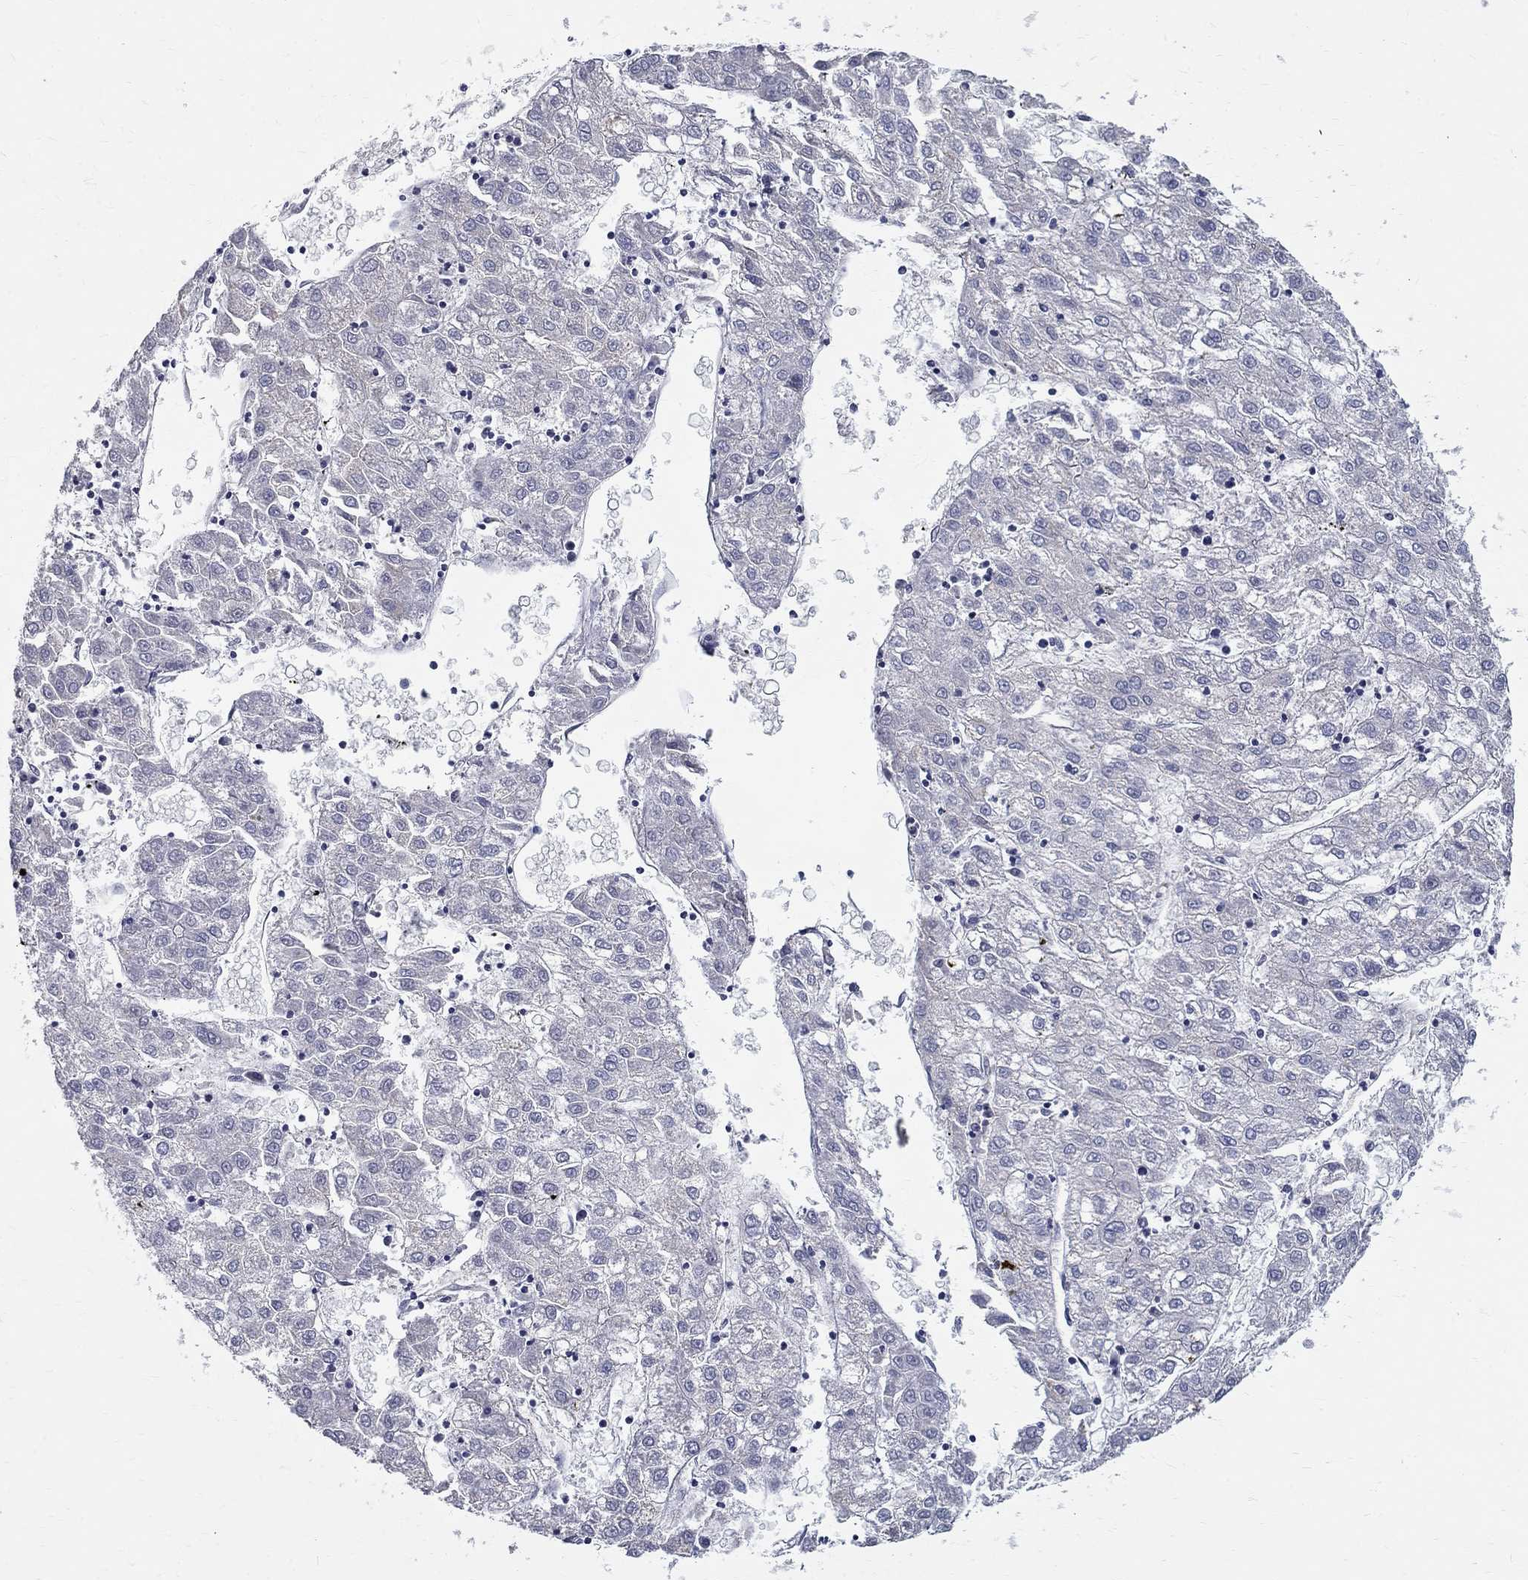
{"staining": {"intensity": "negative", "quantity": "none", "location": "none"}, "tissue": "liver cancer", "cell_type": "Tumor cells", "image_type": "cancer", "snomed": [{"axis": "morphology", "description": "Carcinoma, Hepatocellular, NOS"}, {"axis": "topography", "description": "Liver"}], "caption": "The histopathology image exhibits no significant positivity in tumor cells of liver cancer (hepatocellular carcinoma). (DAB (3,3'-diaminobenzidine) immunohistochemistry (IHC), high magnification).", "gene": "TGM4", "patient": {"sex": "male", "age": 72}}